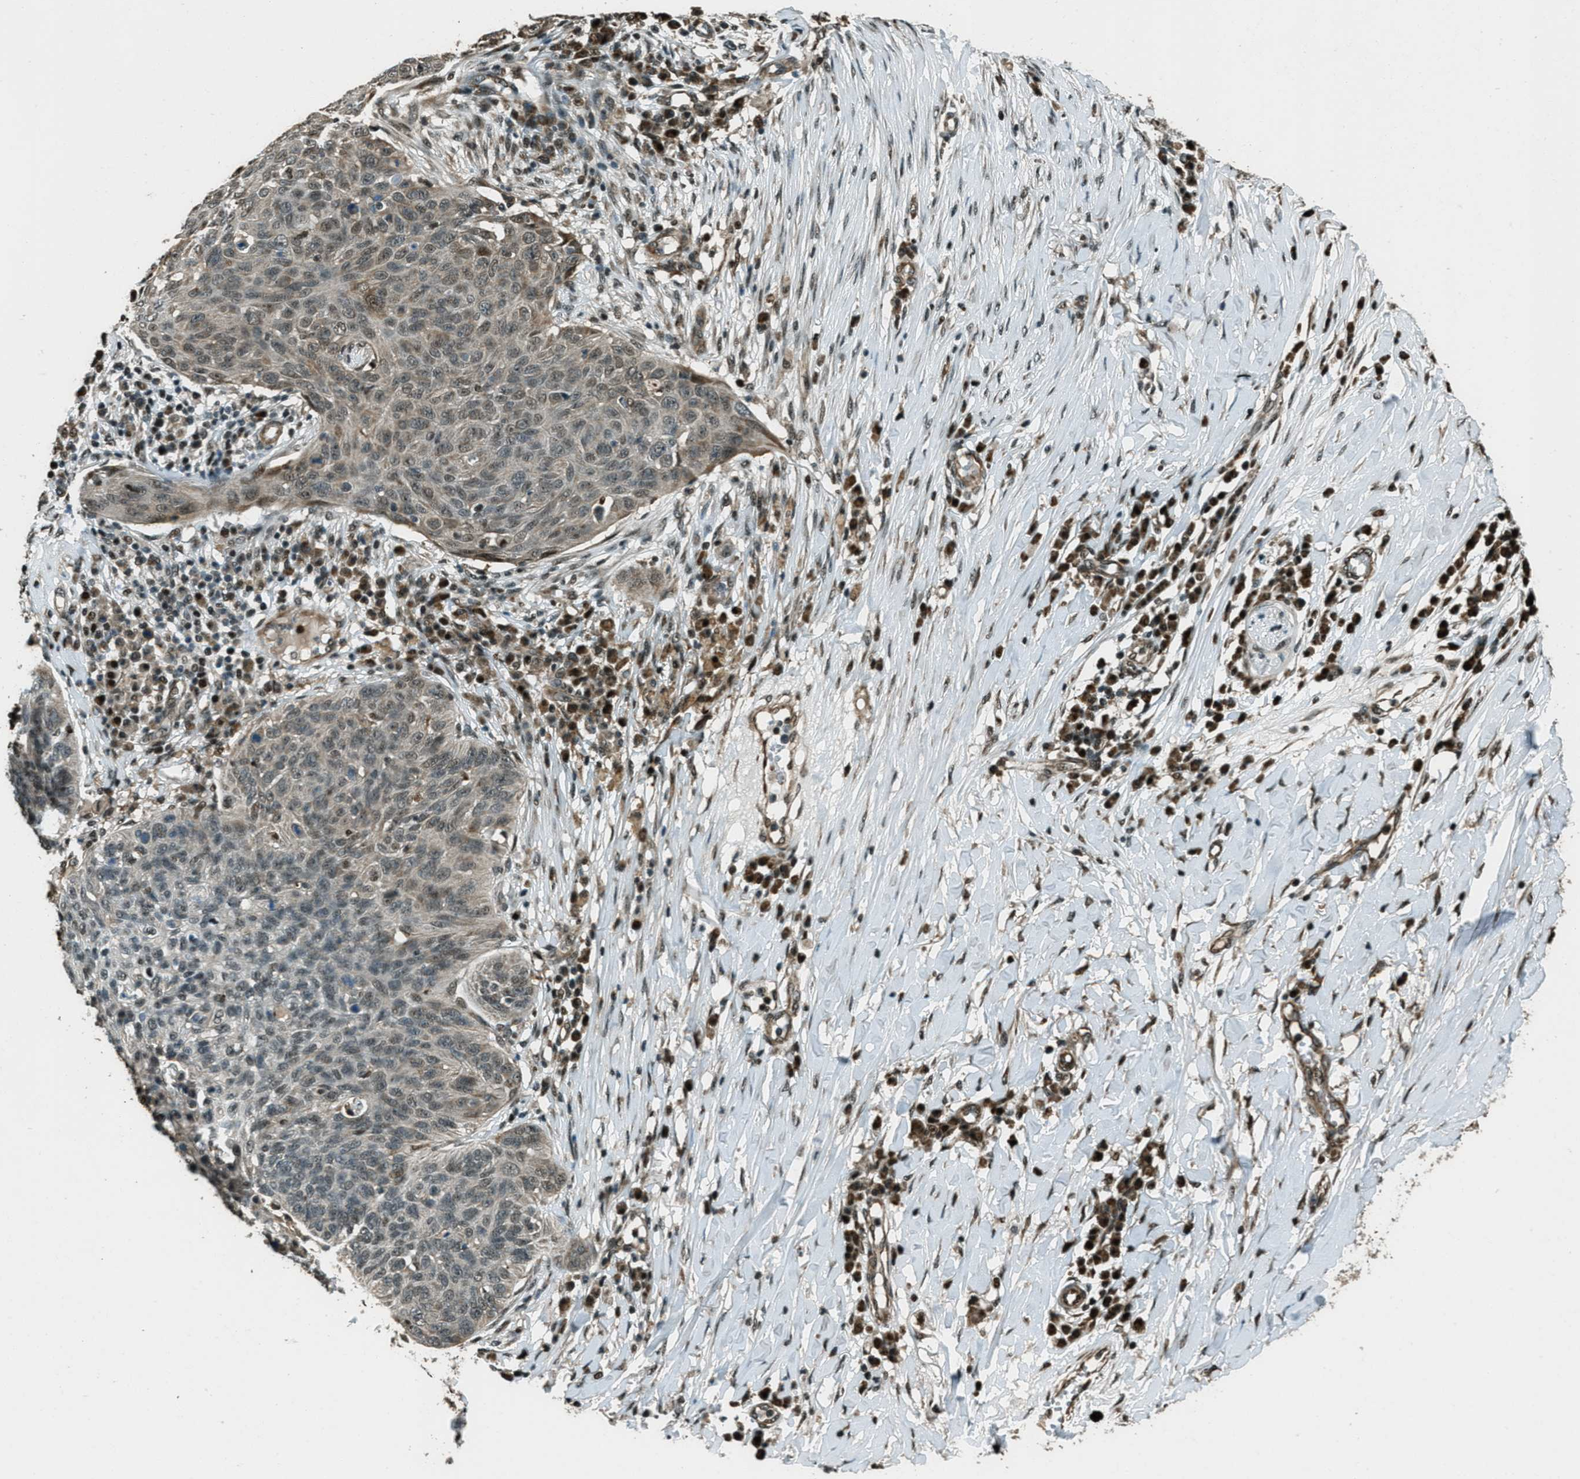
{"staining": {"intensity": "weak", "quantity": "25%-75%", "location": "cytoplasmic/membranous,nuclear"}, "tissue": "skin cancer", "cell_type": "Tumor cells", "image_type": "cancer", "snomed": [{"axis": "morphology", "description": "Squamous cell carcinoma in situ, NOS"}, {"axis": "morphology", "description": "Squamous cell carcinoma, NOS"}, {"axis": "topography", "description": "Skin"}], "caption": "An image of skin cancer stained for a protein exhibits weak cytoplasmic/membranous and nuclear brown staining in tumor cells. (IHC, brightfield microscopy, high magnification).", "gene": "TARDBP", "patient": {"sex": "male", "age": 93}}